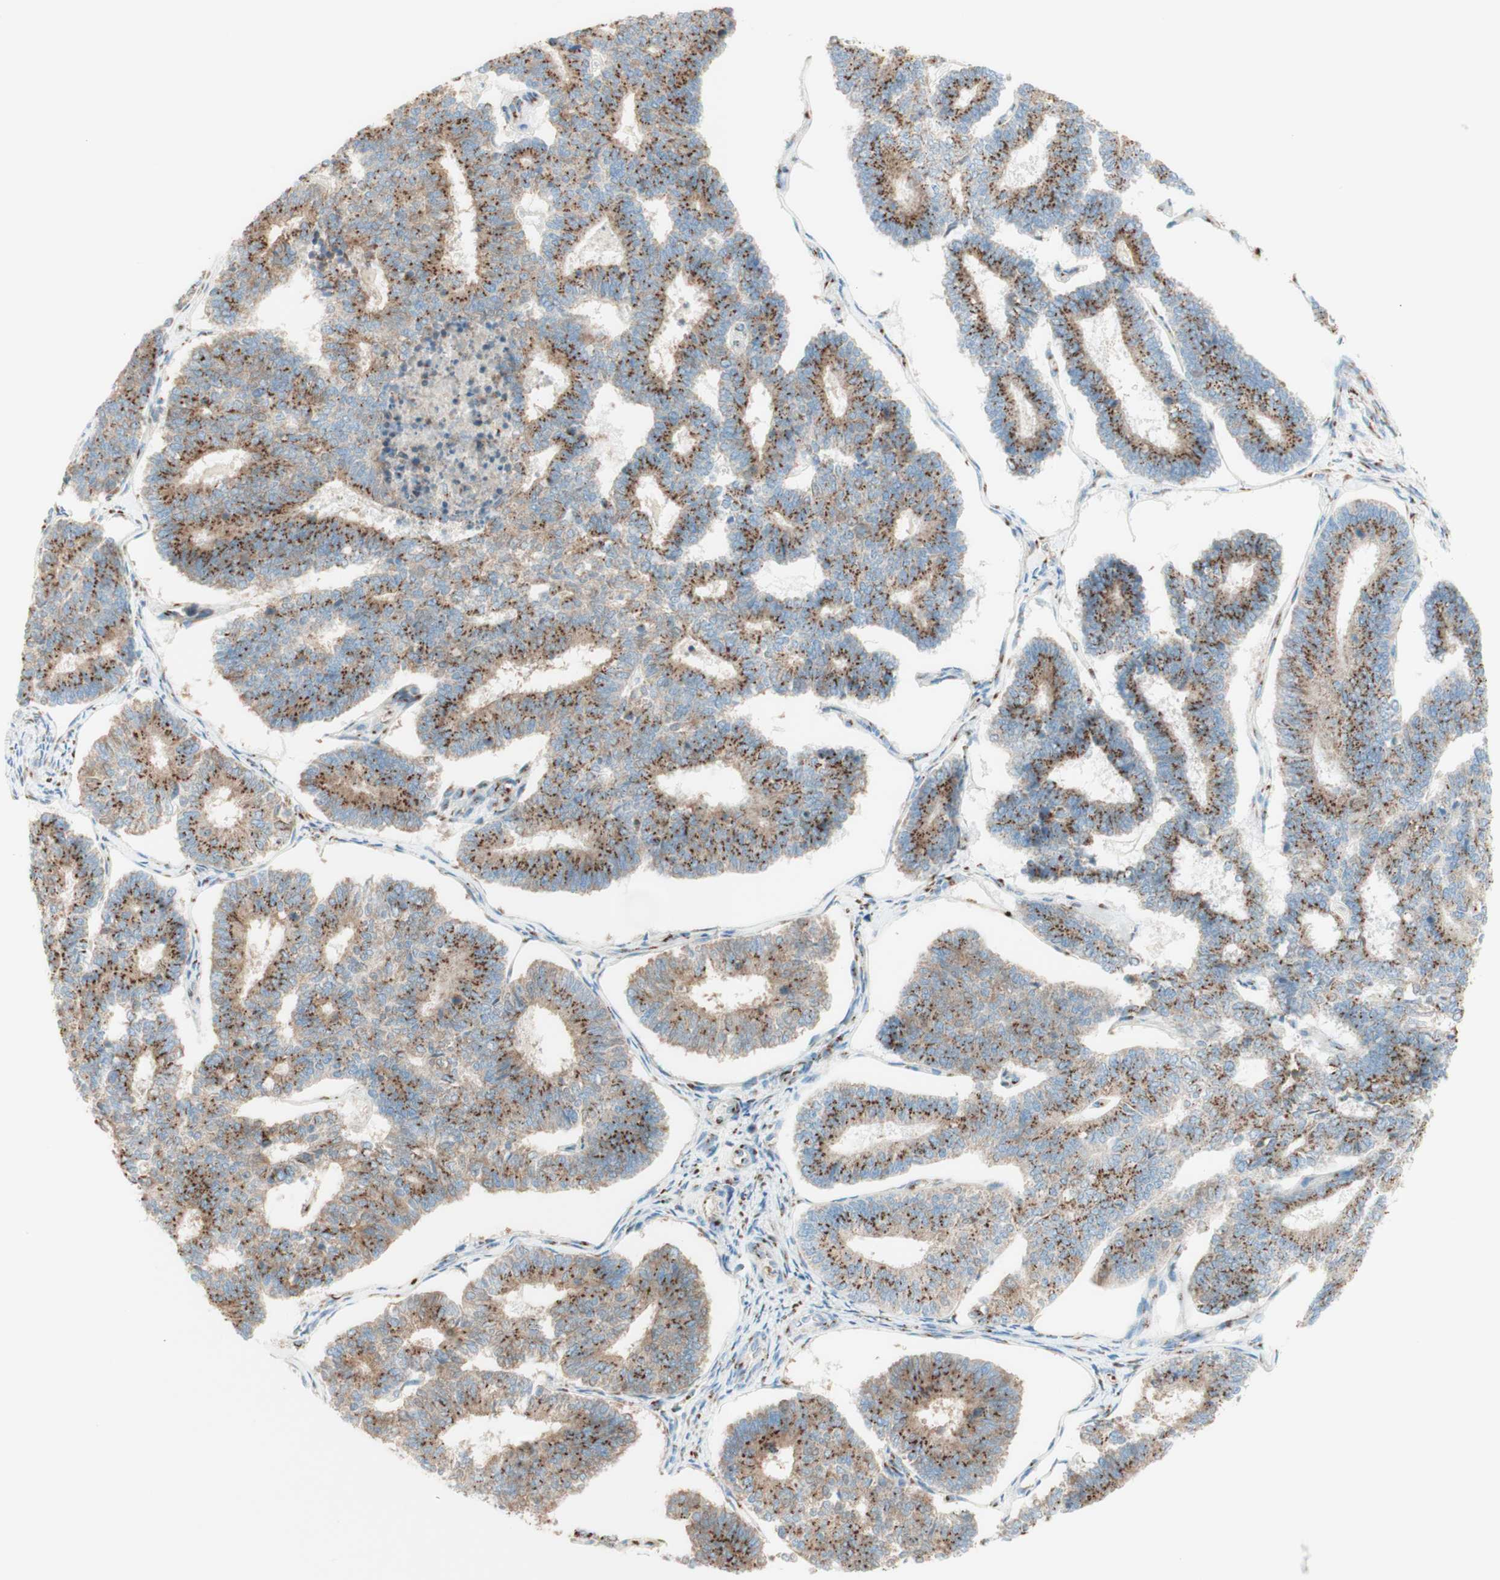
{"staining": {"intensity": "strong", "quantity": "25%-75%", "location": "cytoplasmic/membranous"}, "tissue": "endometrial cancer", "cell_type": "Tumor cells", "image_type": "cancer", "snomed": [{"axis": "morphology", "description": "Adenocarcinoma, NOS"}, {"axis": "topography", "description": "Endometrium"}], "caption": "Approximately 25%-75% of tumor cells in human endometrial cancer (adenocarcinoma) show strong cytoplasmic/membranous protein expression as visualized by brown immunohistochemical staining.", "gene": "GOLGB1", "patient": {"sex": "female", "age": 70}}